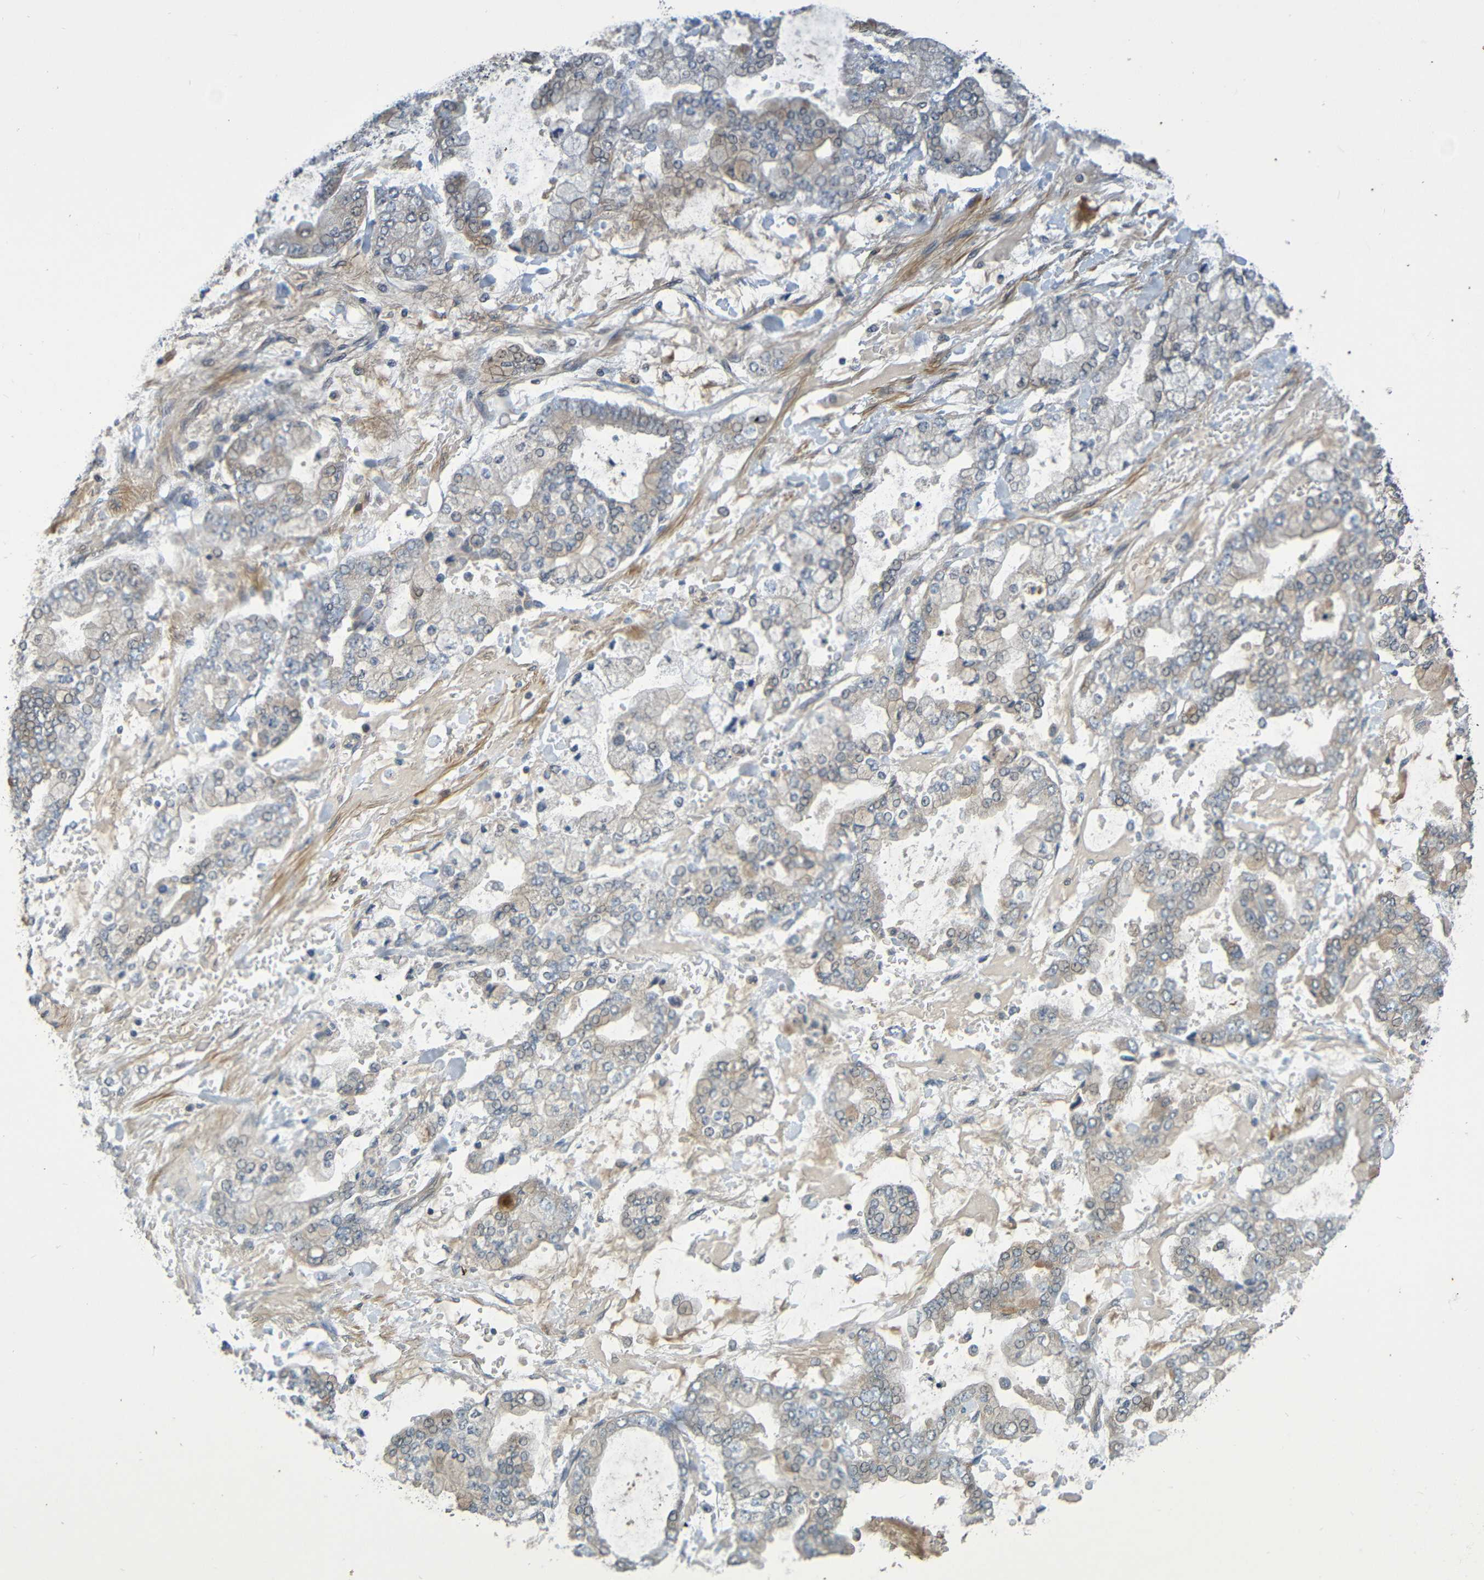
{"staining": {"intensity": "weak", "quantity": "25%-75%", "location": "cytoplasmic/membranous"}, "tissue": "stomach cancer", "cell_type": "Tumor cells", "image_type": "cancer", "snomed": [{"axis": "morphology", "description": "Normal tissue, NOS"}, {"axis": "morphology", "description": "Adenocarcinoma, NOS"}, {"axis": "topography", "description": "Stomach, upper"}, {"axis": "topography", "description": "Stomach"}], "caption": "This micrograph exhibits stomach cancer (adenocarcinoma) stained with IHC to label a protein in brown. The cytoplasmic/membranous of tumor cells show weak positivity for the protein. Nuclei are counter-stained blue.", "gene": "CYP4F2", "patient": {"sex": "male", "age": 76}}